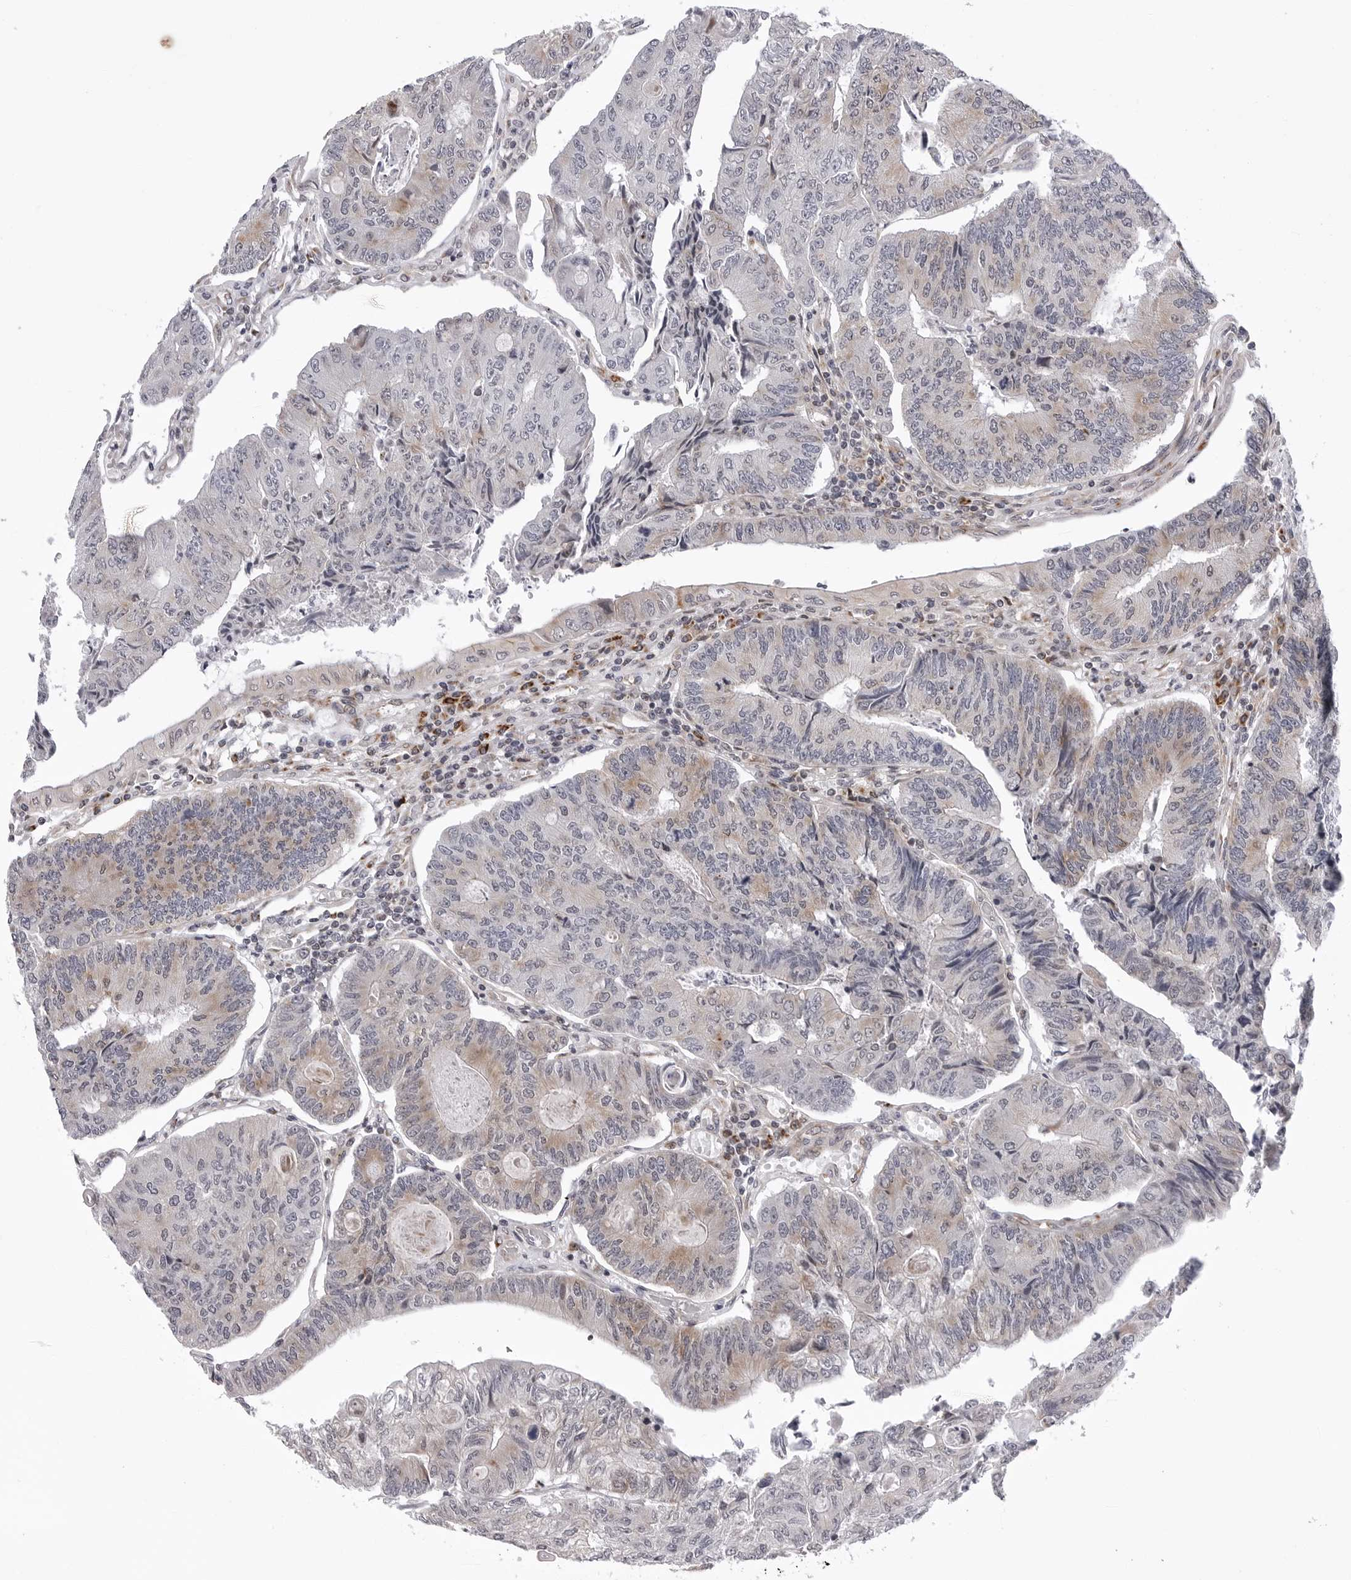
{"staining": {"intensity": "weak", "quantity": "<25%", "location": "cytoplasmic/membranous"}, "tissue": "colorectal cancer", "cell_type": "Tumor cells", "image_type": "cancer", "snomed": [{"axis": "morphology", "description": "Adenocarcinoma, NOS"}, {"axis": "topography", "description": "Colon"}], "caption": "IHC of colorectal adenocarcinoma displays no expression in tumor cells.", "gene": "CDK20", "patient": {"sex": "female", "age": 67}}